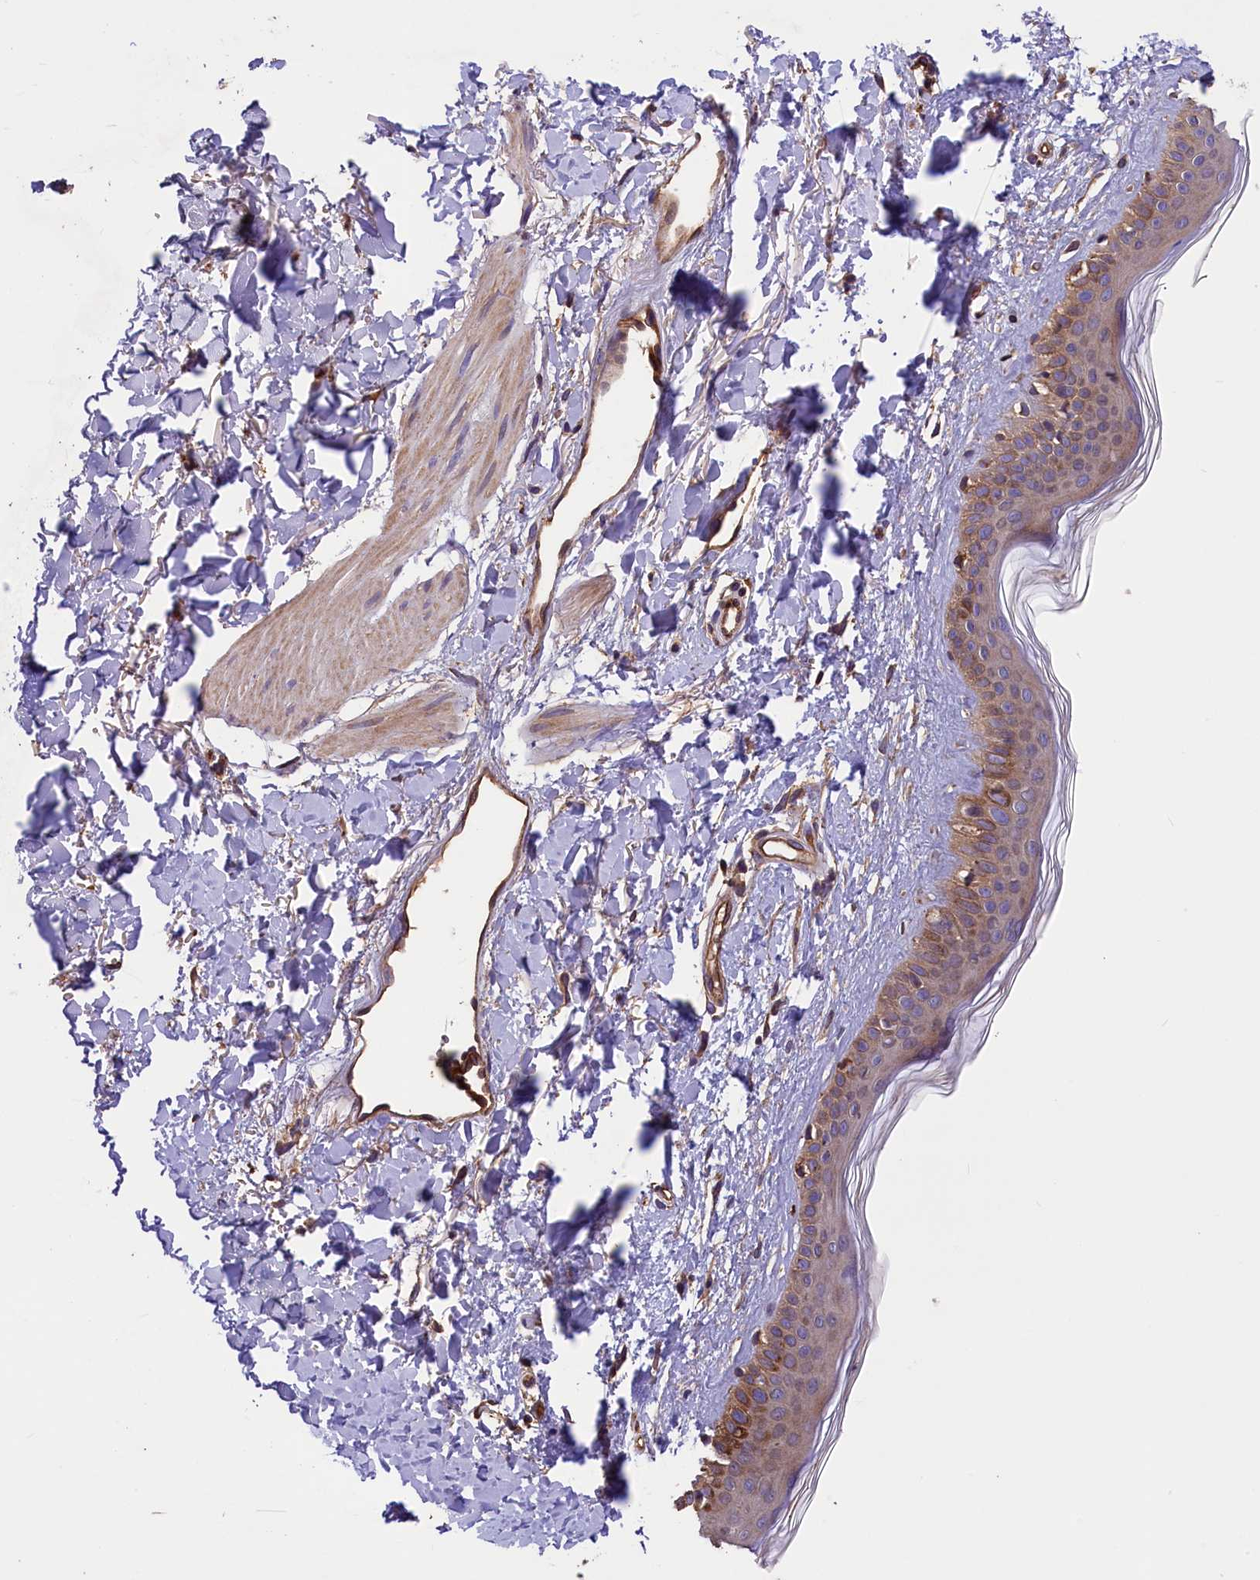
{"staining": {"intensity": "weak", "quantity": ">75%", "location": "cytoplasmic/membranous"}, "tissue": "skin", "cell_type": "Fibroblasts", "image_type": "normal", "snomed": [{"axis": "morphology", "description": "Normal tissue, NOS"}, {"axis": "topography", "description": "Skin"}], "caption": "Immunohistochemistry (IHC) histopathology image of unremarkable skin: human skin stained using immunohistochemistry (IHC) demonstrates low levels of weak protein expression localized specifically in the cytoplasmic/membranous of fibroblasts, appearing as a cytoplasmic/membranous brown color.", "gene": "ERMARD", "patient": {"sex": "female", "age": 58}}